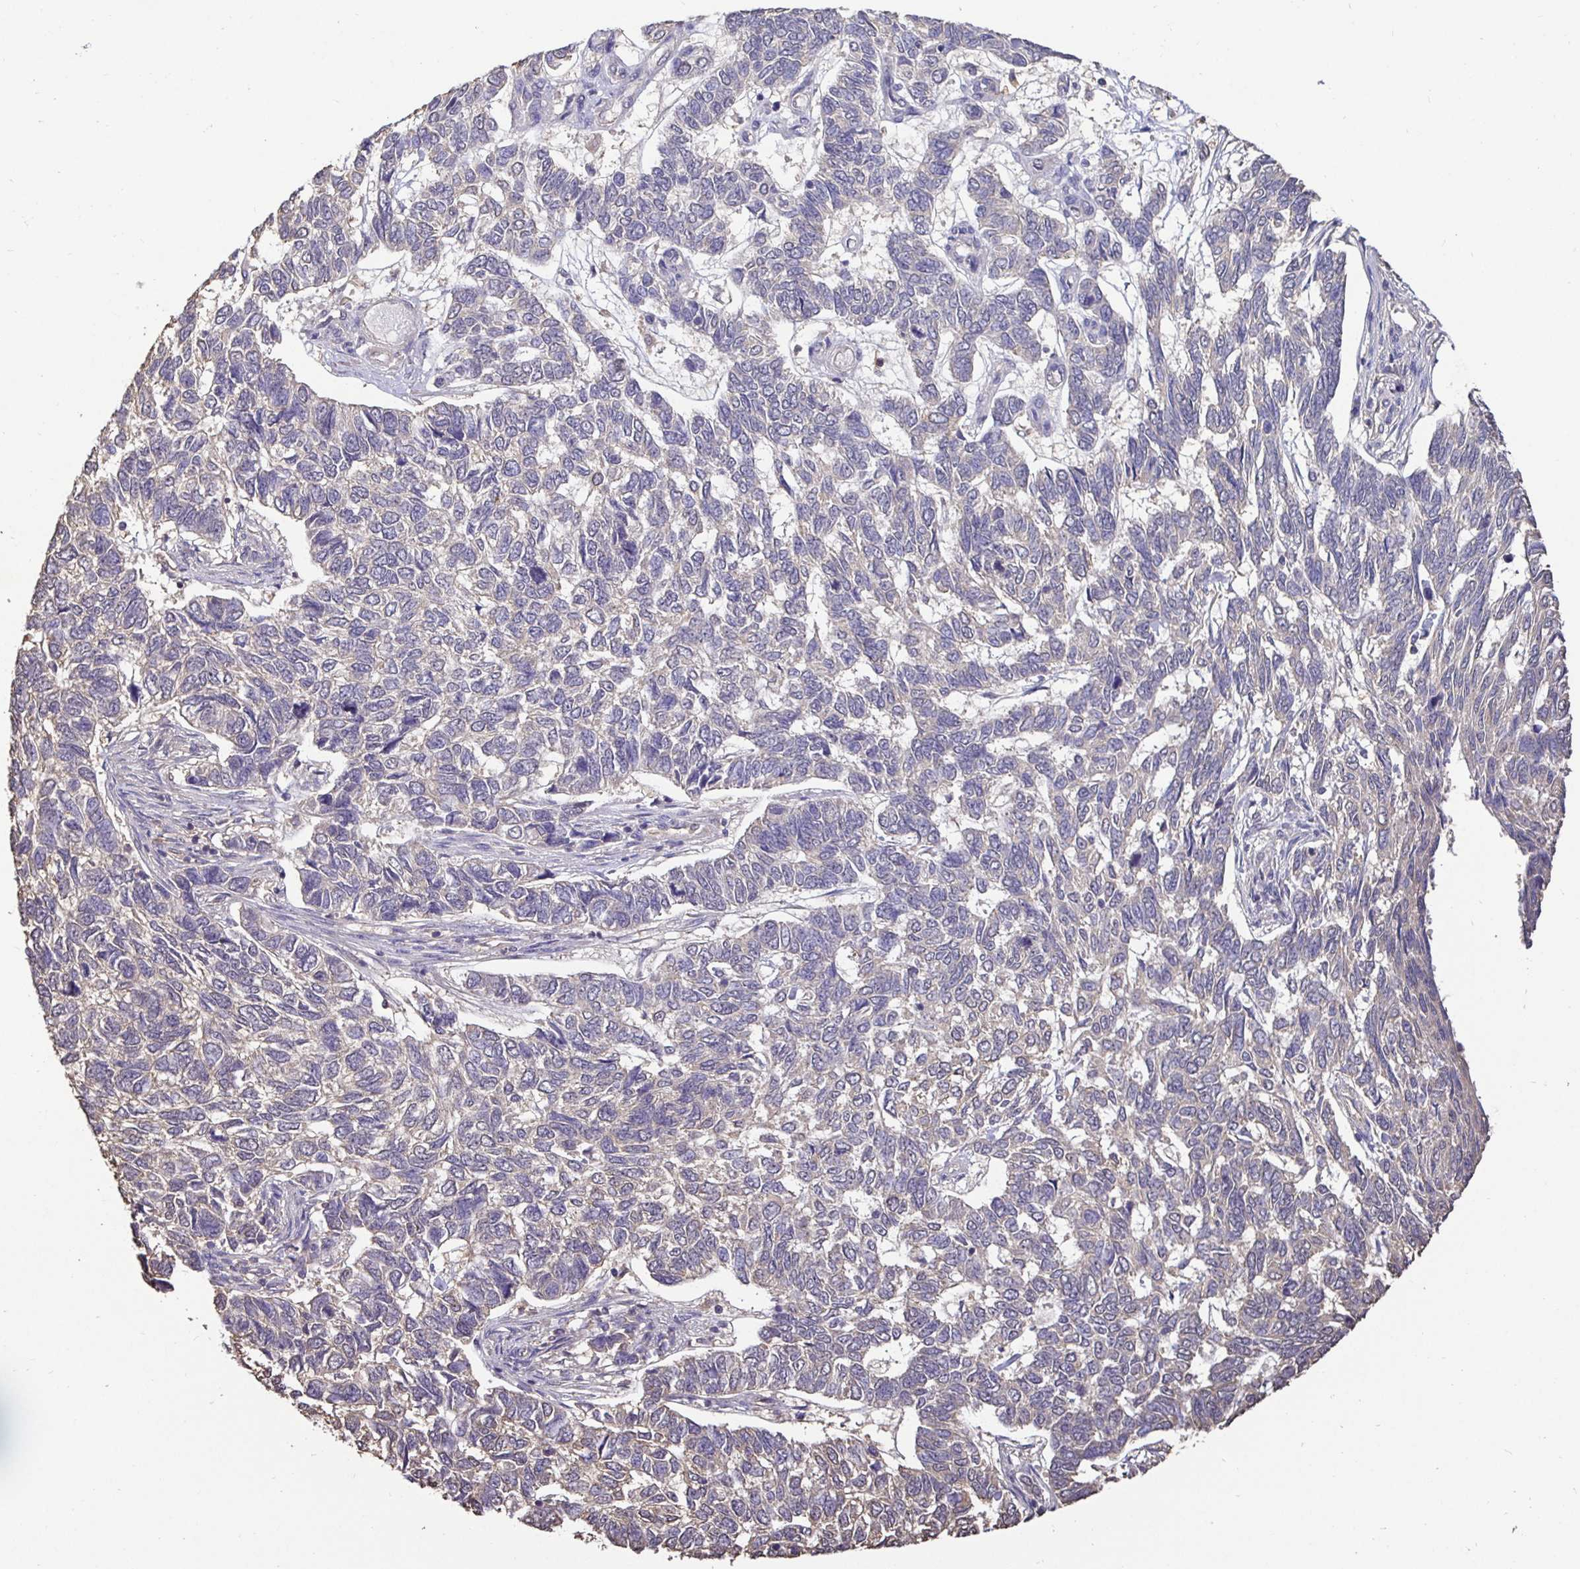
{"staining": {"intensity": "negative", "quantity": "none", "location": "none"}, "tissue": "skin cancer", "cell_type": "Tumor cells", "image_type": "cancer", "snomed": [{"axis": "morphology", "description": "Basal cell carcinoma"}, {"axis": "topography", "description": "Skin"}], "caption": "Protein analysis of basal cell carcinoma (skin) shows no significant staining in tumor cells. (DAB immunohistochemistry visualized using brightfield microscopy, high magnification).", "gene": "MAPK8IP3", "patient": {"sex": "female", "age": 65}}